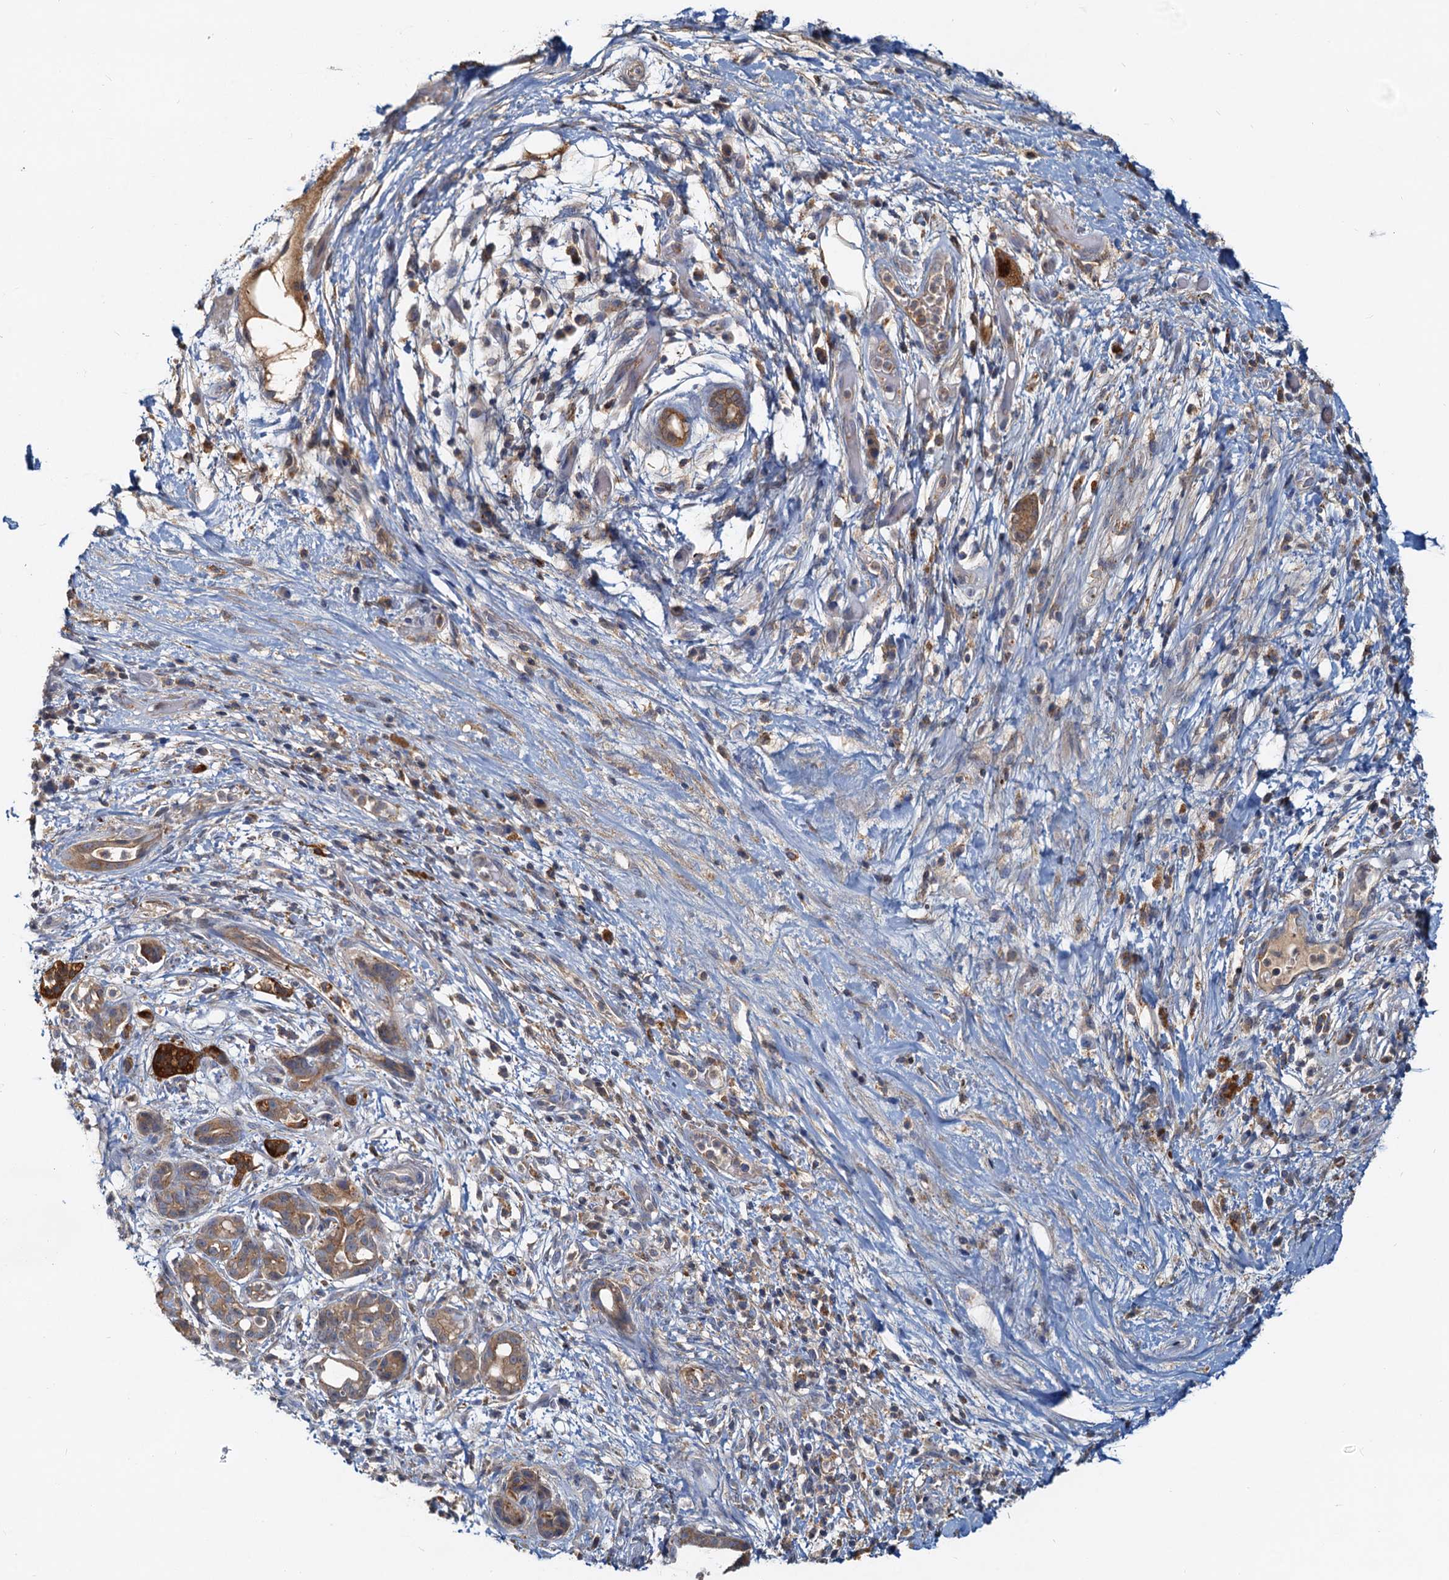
{"staining": {"intensity": "moderate", "quantity": ">75%", "location": "cytoplasmic/membranous"}, "tissue": "pancreatic cancer", "cell_type": "Tumor cells", "image_type": "cancer", "snomed": [{"axis": "morphology", "description": "Adenocarcinoma, NOS"}, {"axis": "topography", "description": "Pancreas"}], "caption": "Immunohistochemistry of pancreatic cancer displays medium levels of moderate cytoplasmic/membranous positivity in approximately >75% of tumor cells. (DAB (3,3'-diaminobenzidine) IHC with brightfield microscopy, high magnification).", "gene": "TOLLIP", "patient": {"sex": "female", "age": 73}}